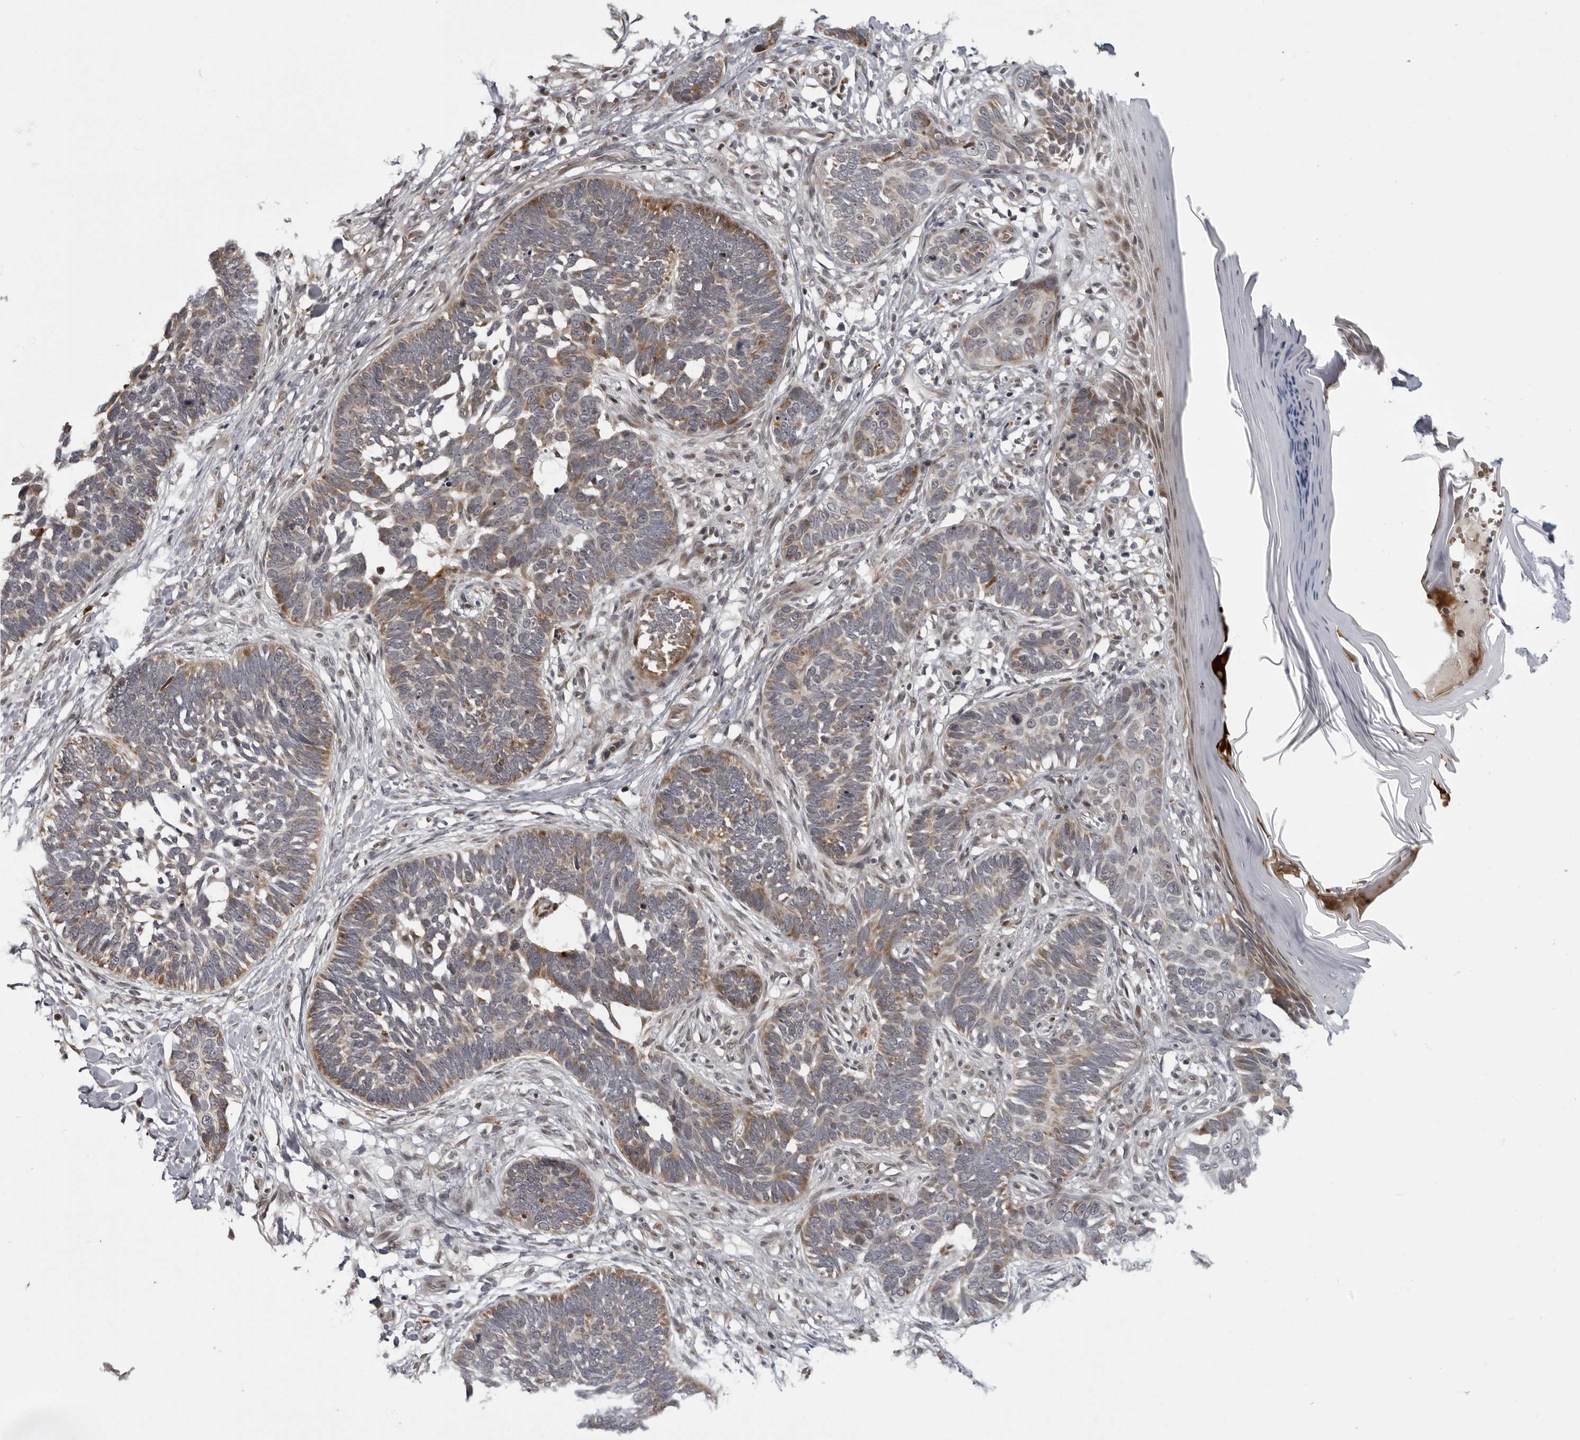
{"staining": {"intensity": "moderate", "quantity": "25%-75%", "location": "cytoplasmic/membranous"}, "tissue": "skin cancer", "cell_type": "Tumor cells", "image_type": "cancer", "snomed": [{"axis": "morphology", "description": "Normal tissue, NOS"}, {"axis": "morphology", "description": "Basal cell carcinoma"}, {"axis": "topography", "description": "Skin"}], "caption": "An immunohistochemistry image of tumor tissue is shown. Protein staining in brown labels moderate cytoplasmic/membranous positivity in skin basal cell carcinoma within tumor cells.", "gene": "THOP1", "patient": {"sex": "male", "age": 77}}